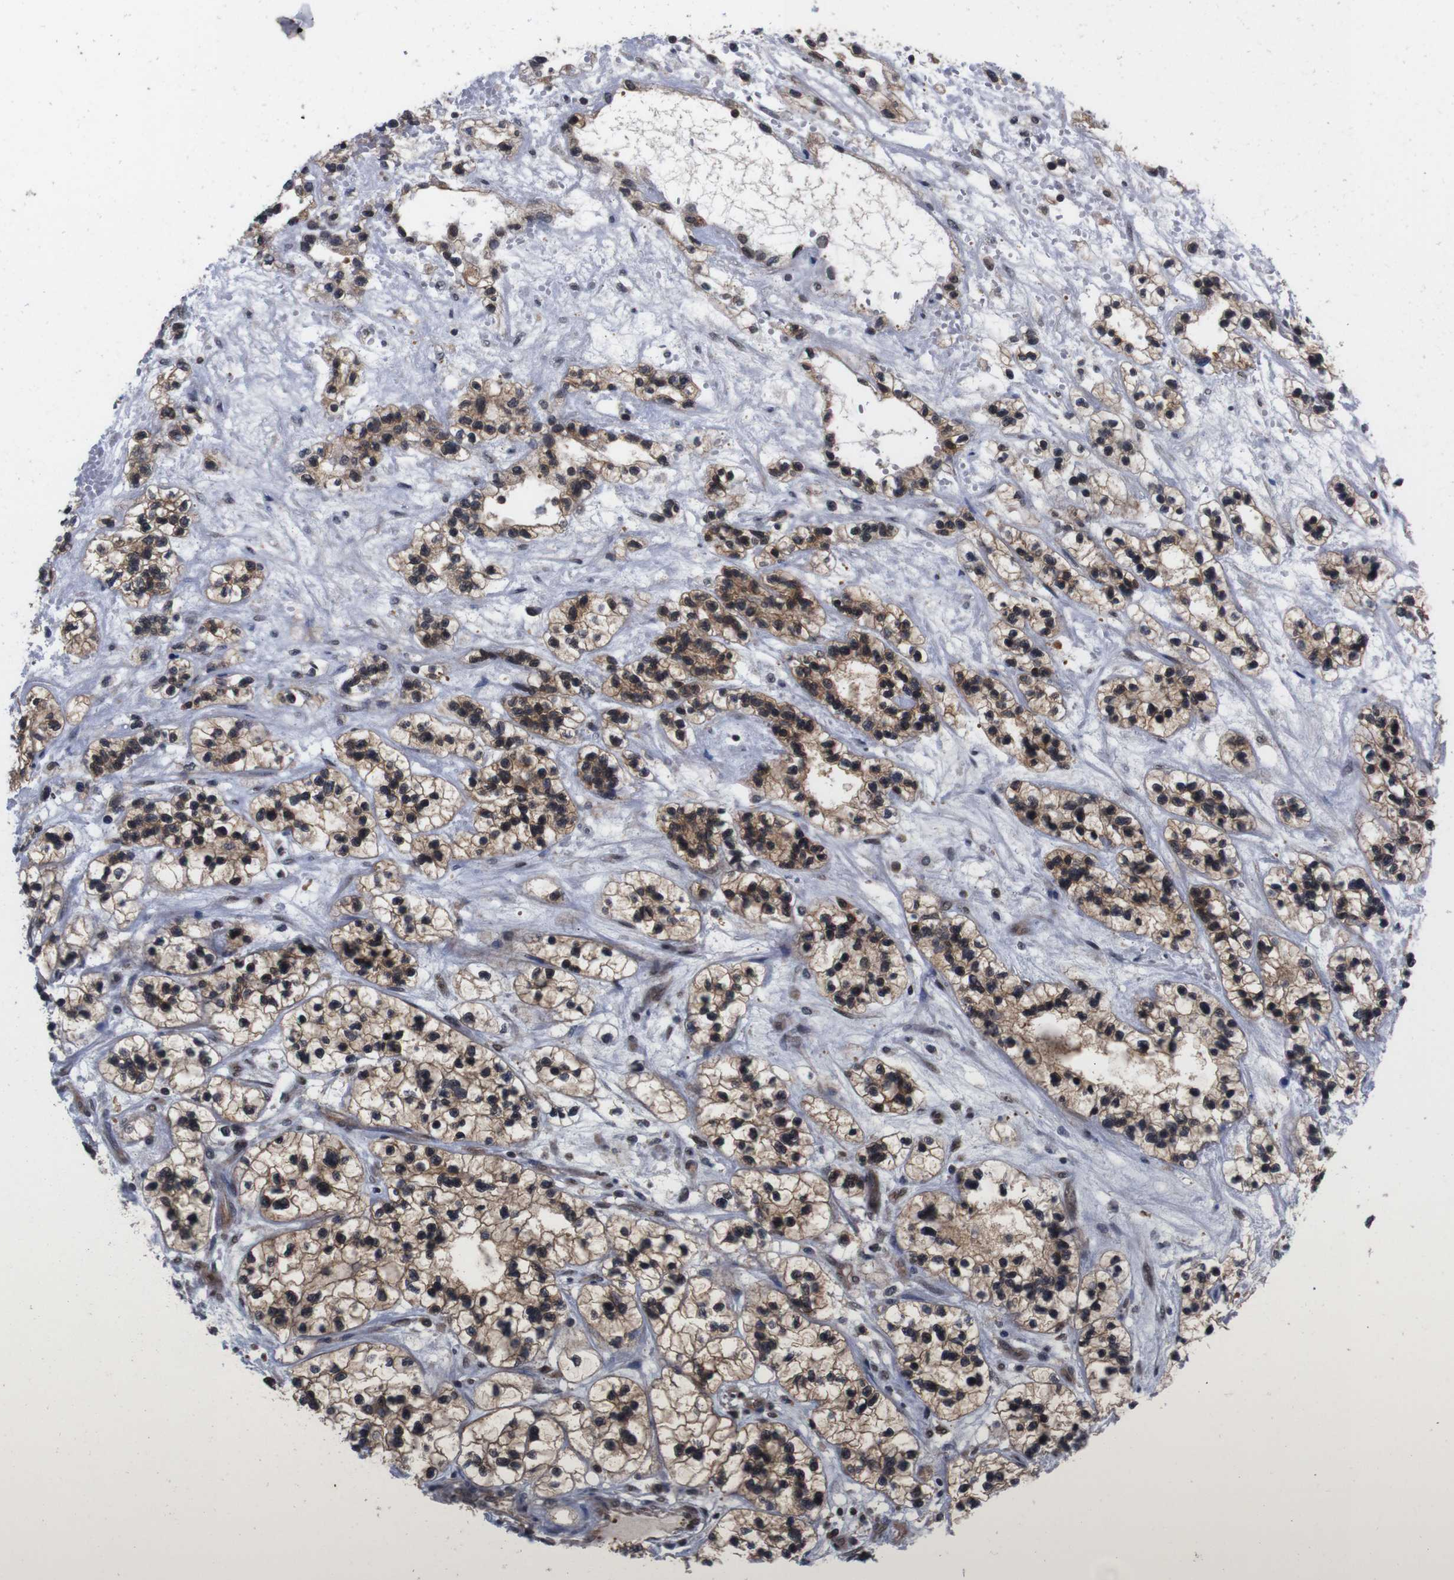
{"staining": {"intensity": "moderate", "quantity": ">75%", "location": "cytoplasmic/membranous,nuclear"}, "tissue": "renal cancer", "cell_type": "Tumor cells", "image_type": "cancer", "snomed": [{"axis": "morphology", "description": "Adenocarcinoma, NOS"}, {"axis": "topography", "description": "Kidney"}], "caption": "The image demonstrates staining of adenocarcinoma (renal), revealing moderate cytoplasmic/membranous and nuclear protein positivity (brown color) within tumor cells.", "gene": "UBQLN2", "patient": {"sex": "female", "age": 57}}